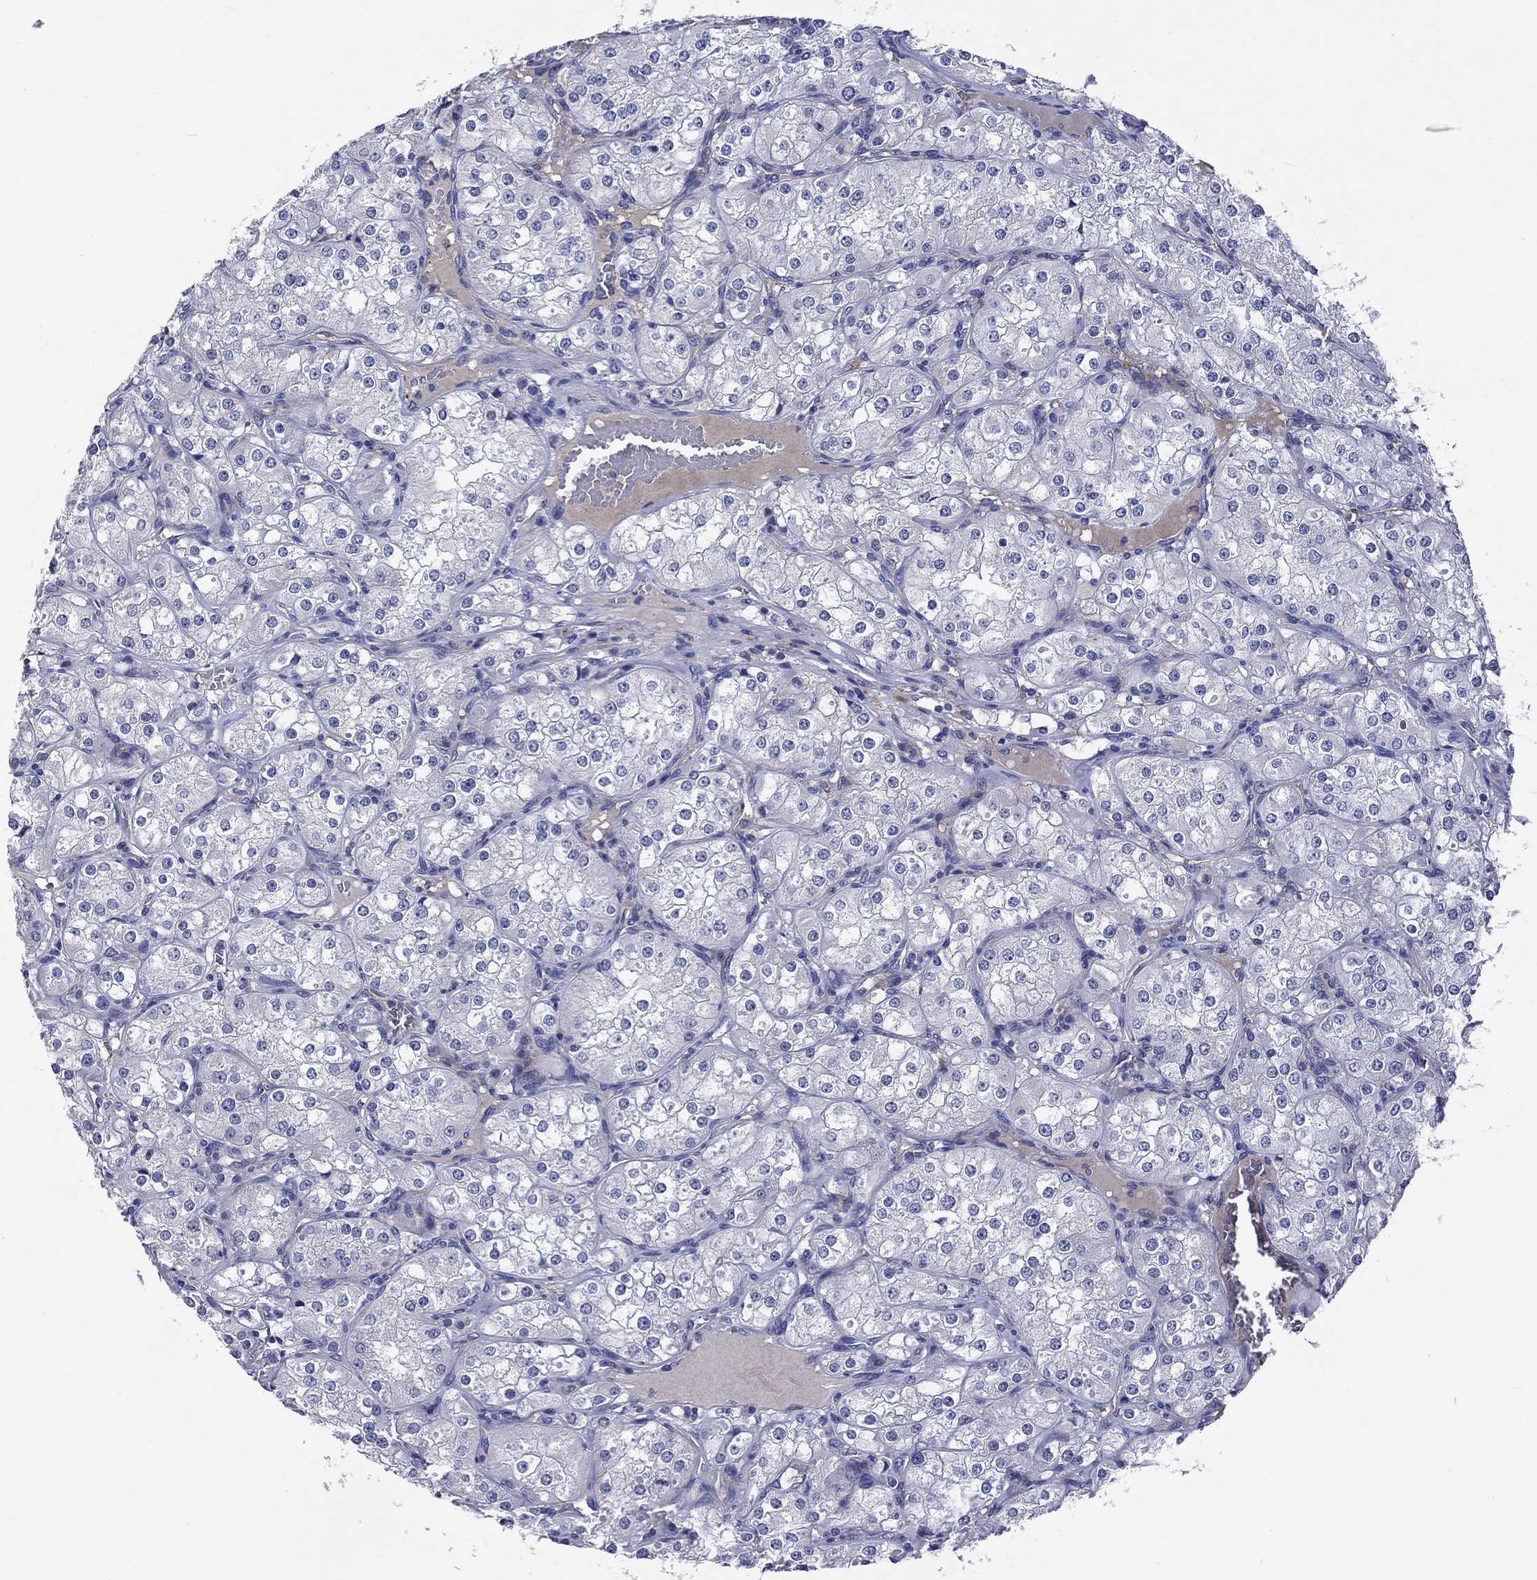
{"staining": {"intensity": "negative", "quantity": "none", "location": "none"}, "tissue": "renal cancer", "cell_type": "Tumor cells", "image_type": "cancer", "snomed": [{"axis": "morphology", "description": "Adenocarcinoma, NOS"}, {"axis": "topography", "description": "Kidney"}], "caption": "IHC histopathology image of human renal adenocarcinoma stained for a protein (brown), which demonstrates no expression in tumor cells.", "gene": "CNDP1", "patient": {"sex": "male", "age": 77}}